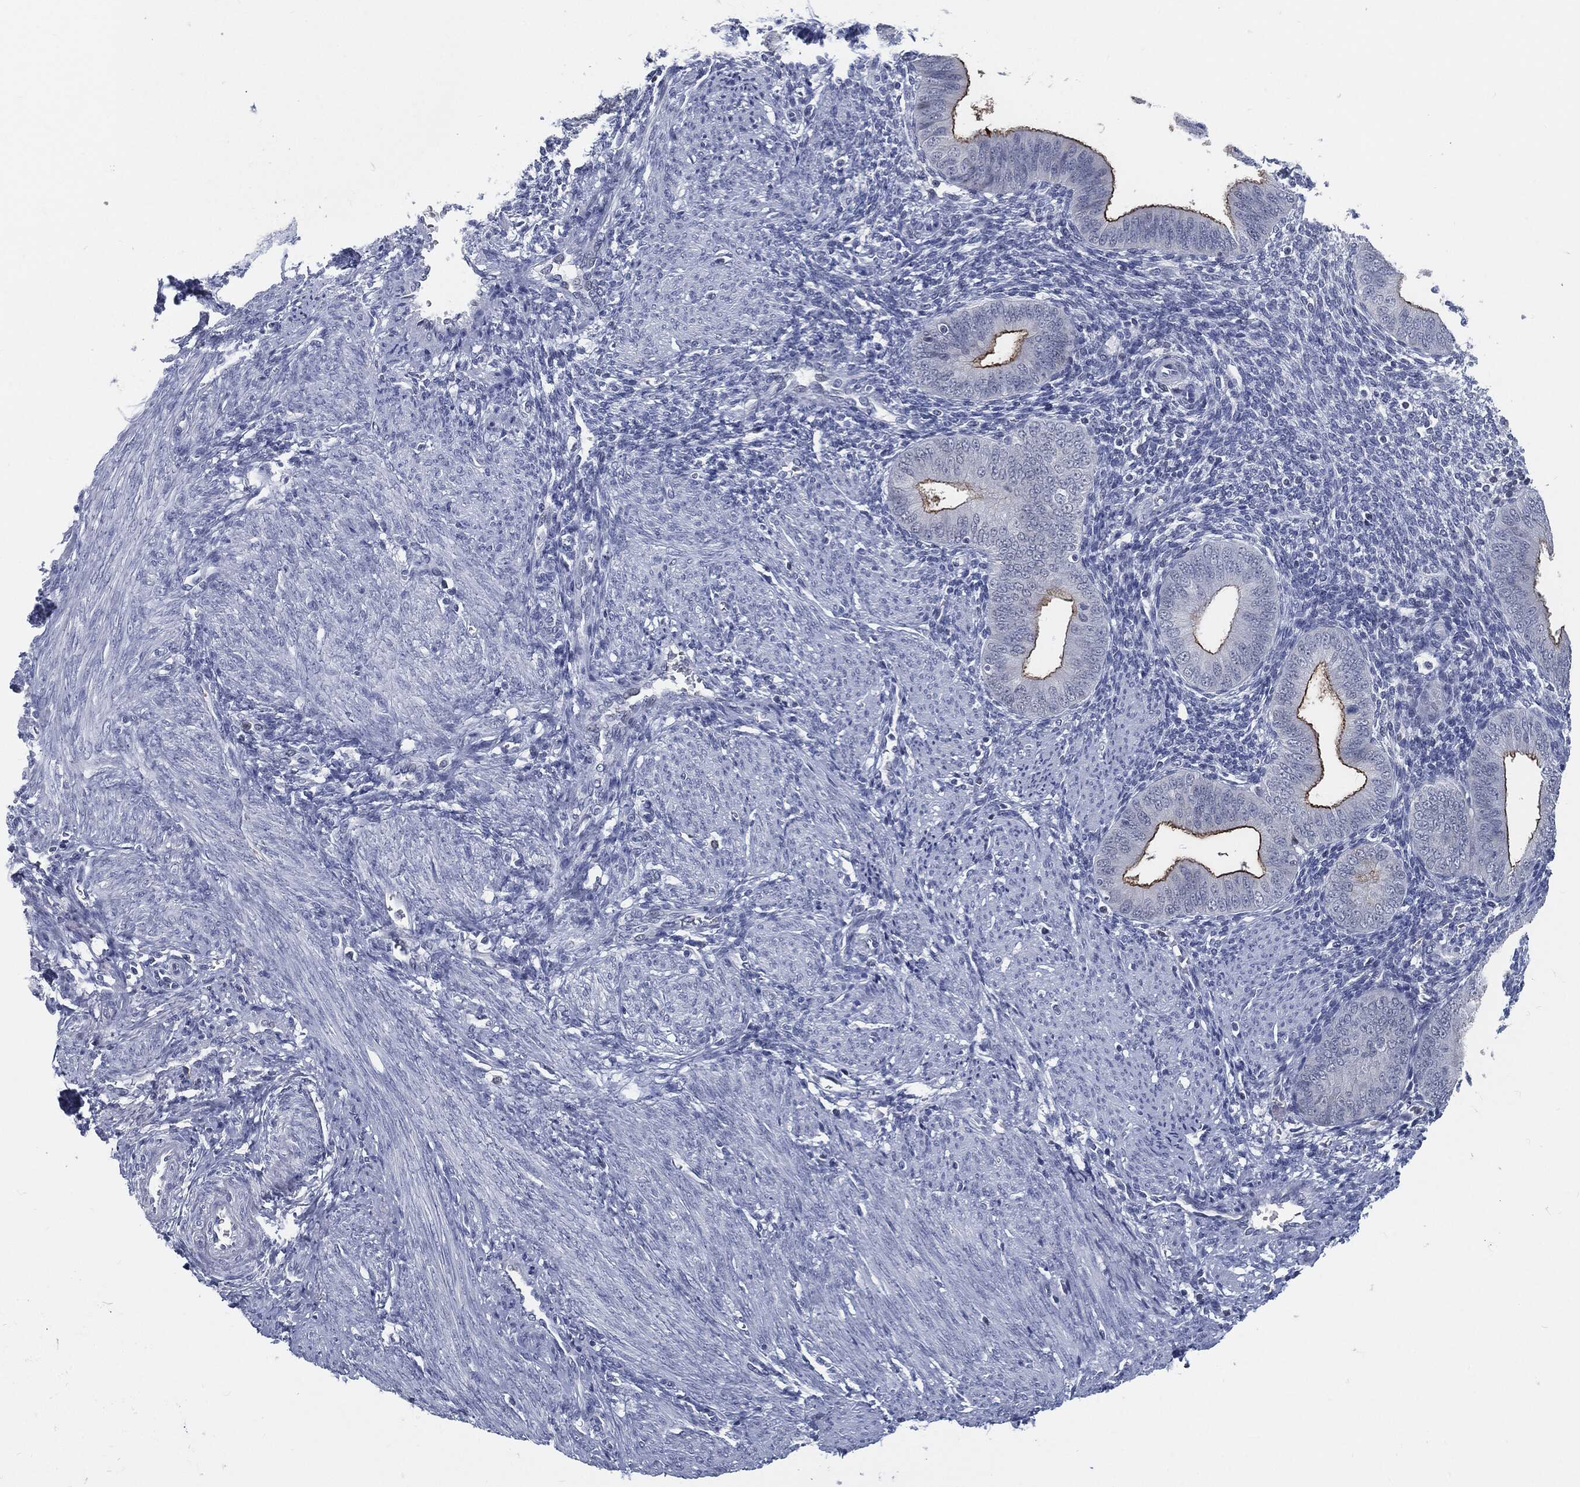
{"staining": {"intensity": "negative", "quantity": "none", "location": "none"}, "tissue": "endometrium", "cell_type": "Cells in endometrial stroma", "image_type": "normal", "snomed": [{"axis": "morphology", "description": "Normal tissue, NOS"}, {"axis": "topography", "description": "Endometrium"}], "caption": "This is an IHC photomicrograph of unremarkable endometrium. There is no positivity in cells in endometrial stroma.", "gene": "PROM1", "patient": {"sex": "female", "age": 39}}